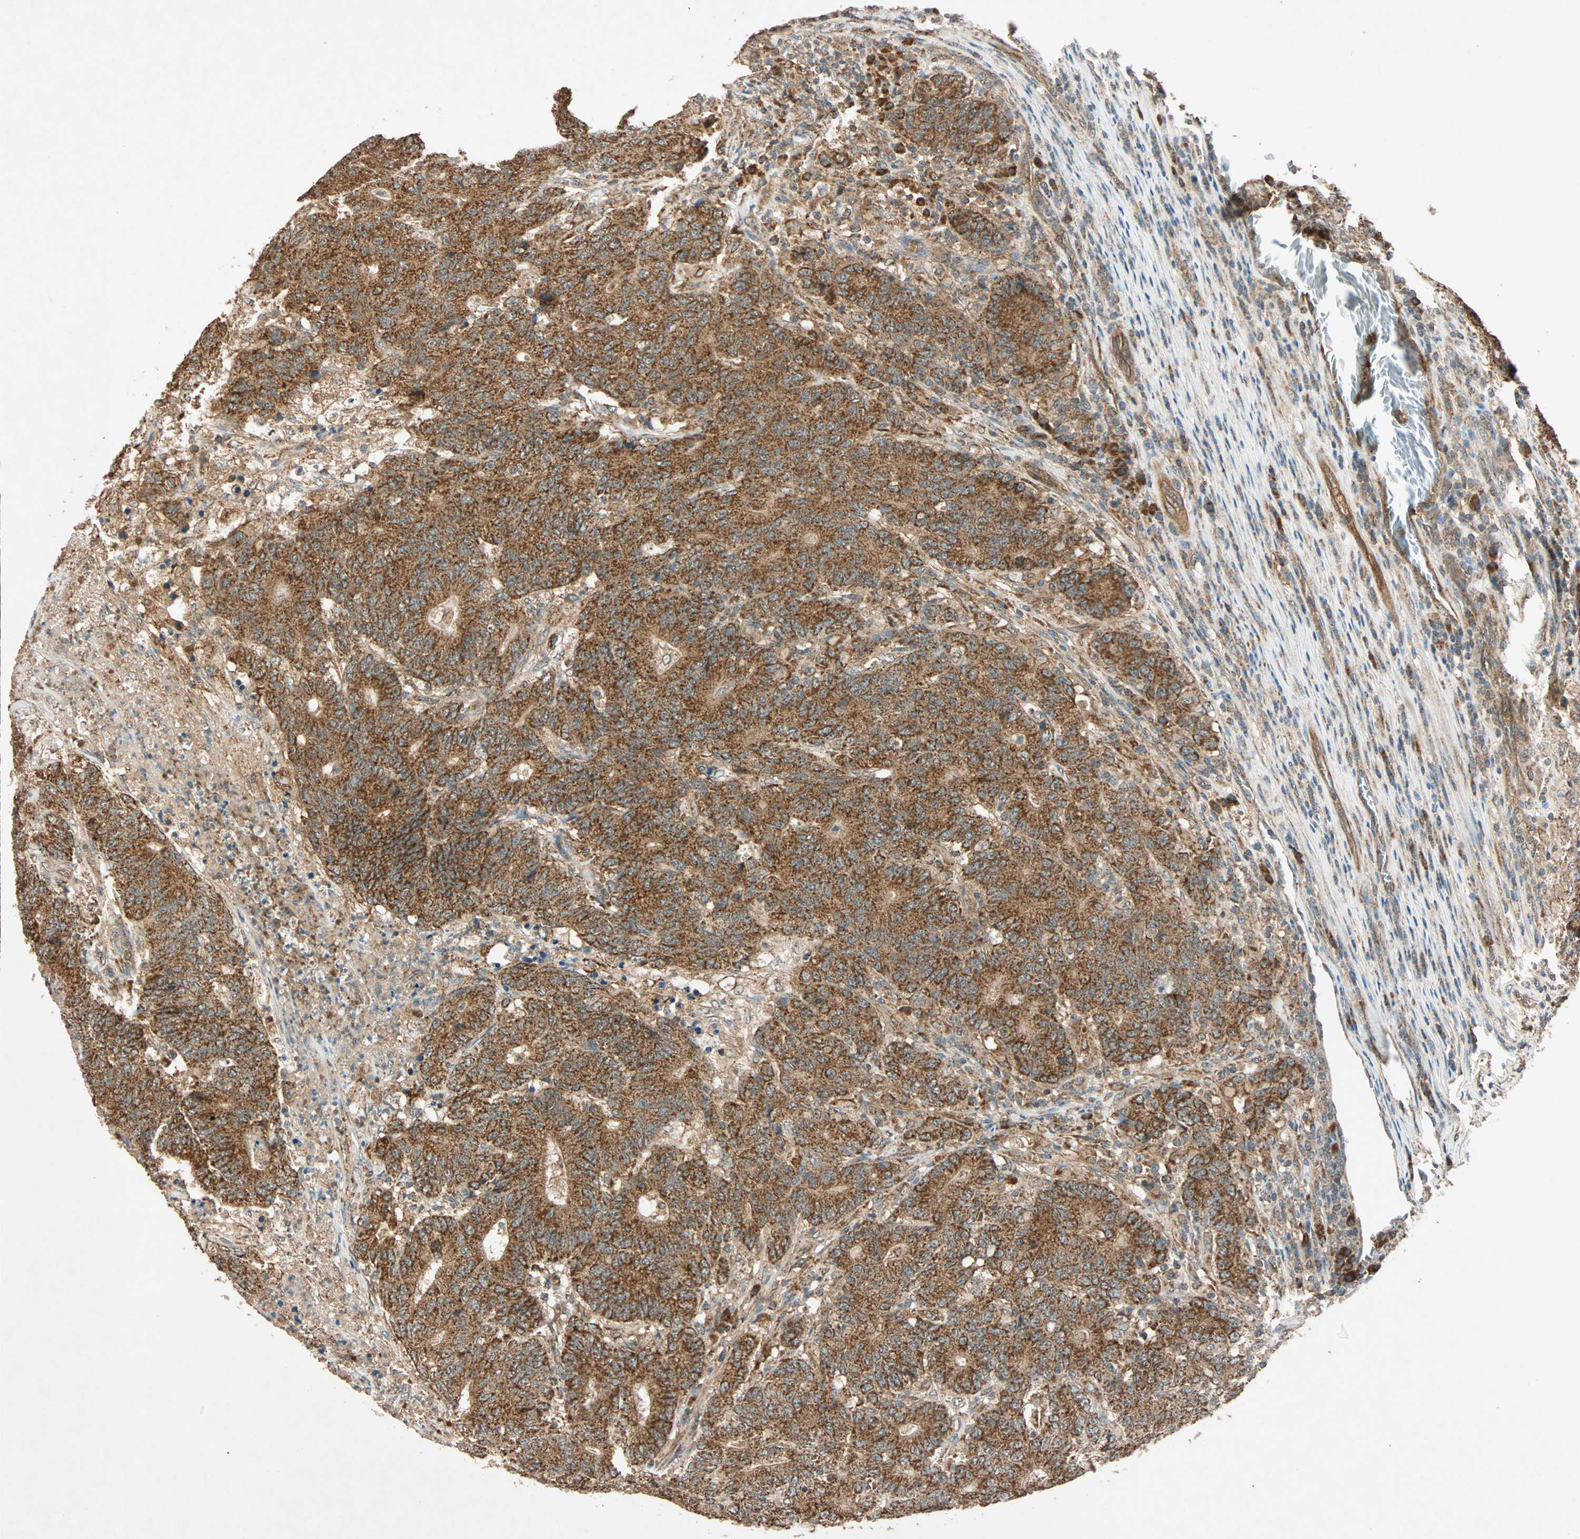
{"staining": {"intensity": "strong", "quantity": ">75%", "location": "cytoplasmic/membranous"}, "tissue": "colorectal cancer", "cell_type": "Tumor cells", "image_type": "cancer", "snomed": [{"axis": "morphology", "description": "Normal tissue, NOS"}, {"axis": "morphology", "description": "Adenocarcinoma, NOS"}, {"axis": "topography", "description": "Colon"}], "caption": "Human colorectal adenocarcinoma stained for a protein (brown) exhibits strong cytoplasmic/membranous positive staining in approximately >75% of tumor cells.", "gene": "MAPK1", "patient": {"sex": "female", "age": 75}}